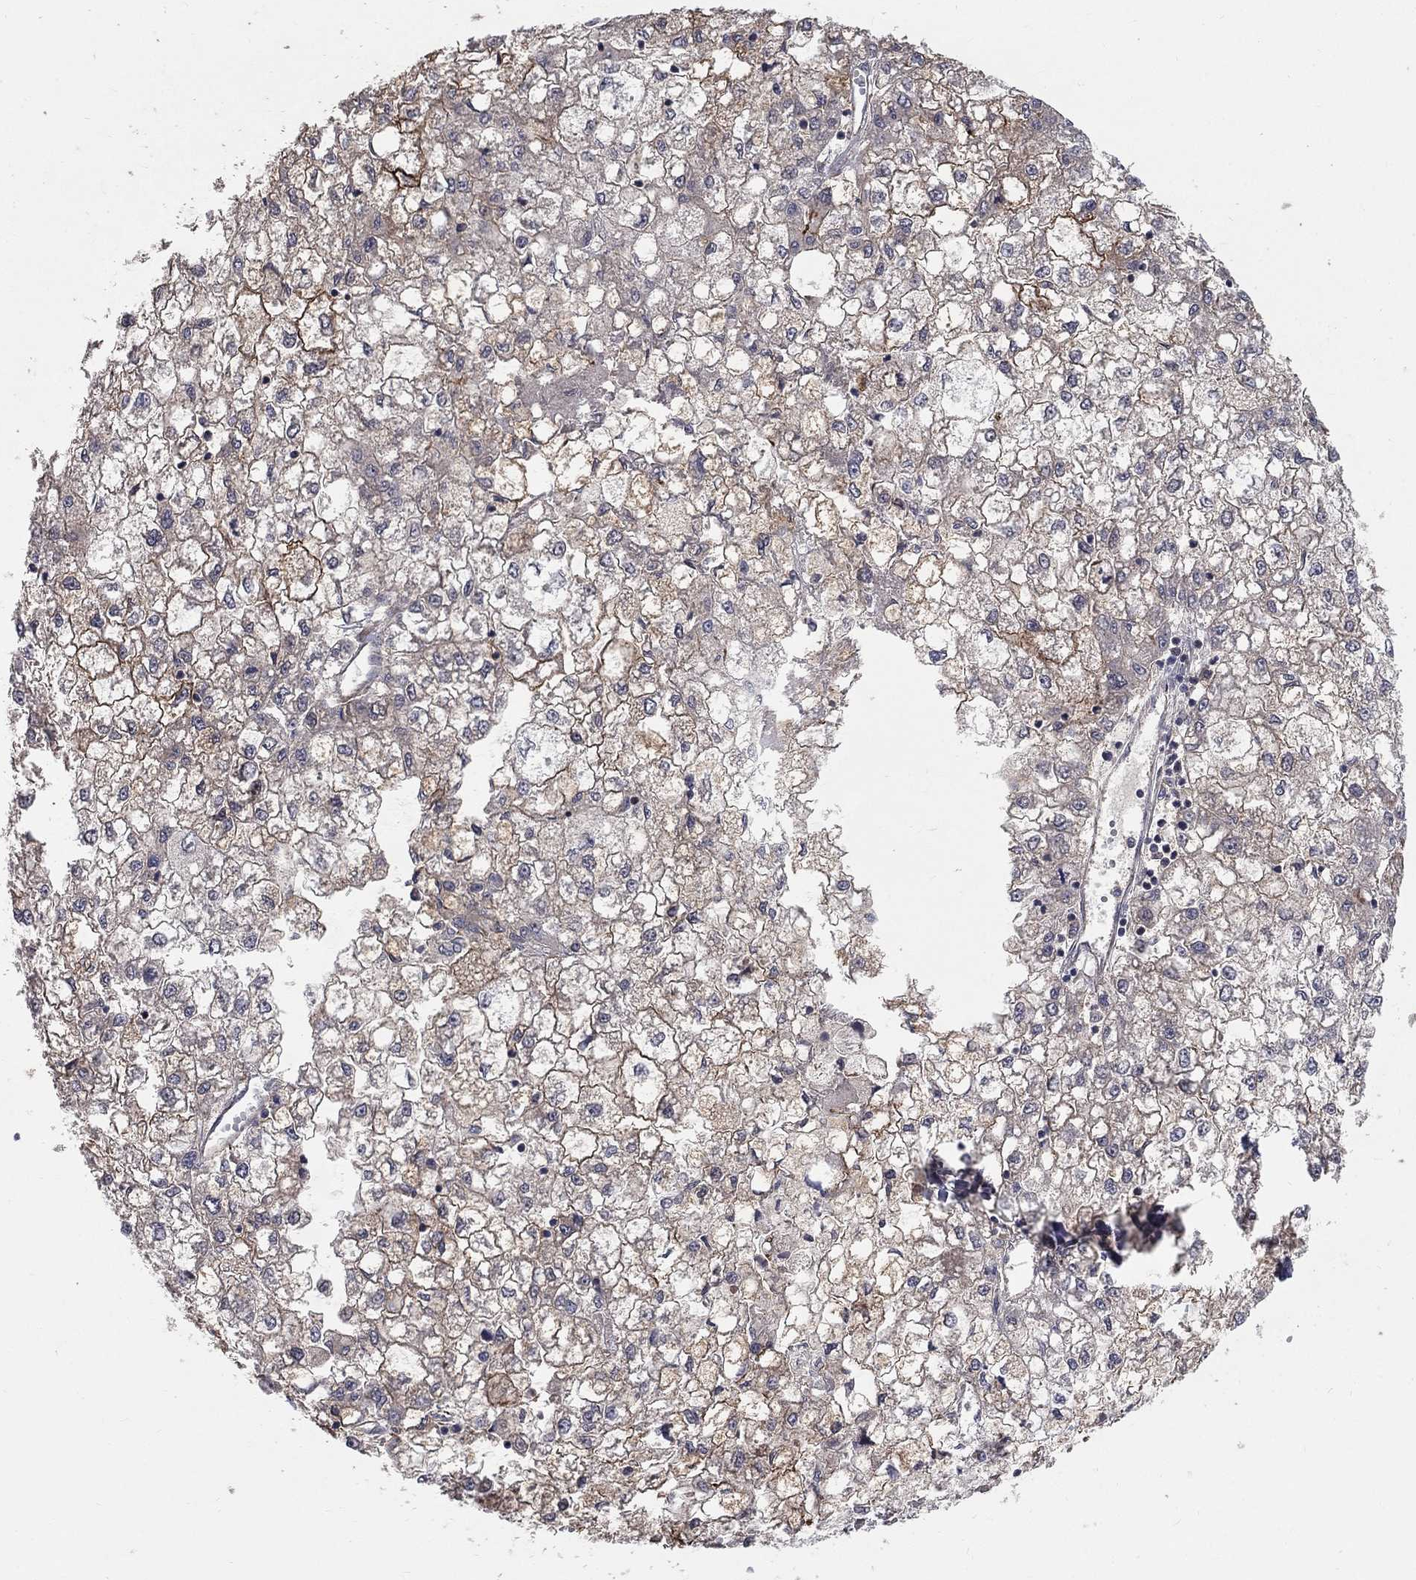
{"staining": {"intensity": "negative", "quantity": "none", "location": "none"}, "tissue": "liver cancer", "cell_type": "Tumor cells", "image_type": "cancer", "snomed": [{"axis": "morphology", "description": "Carcinoma, Hepatocellular, NOS"}, {"axis": "topography", "description": "Liver"}], "caption": "The photomicrograph demonstrates no staining of tumor cells in liver cancer. (DAB (3,3'-diaminobenzidine) immunohistochemistry (IHC), high magnification).", "gene": "MSRA", "patient": {"sex": "male", "age": 40}}